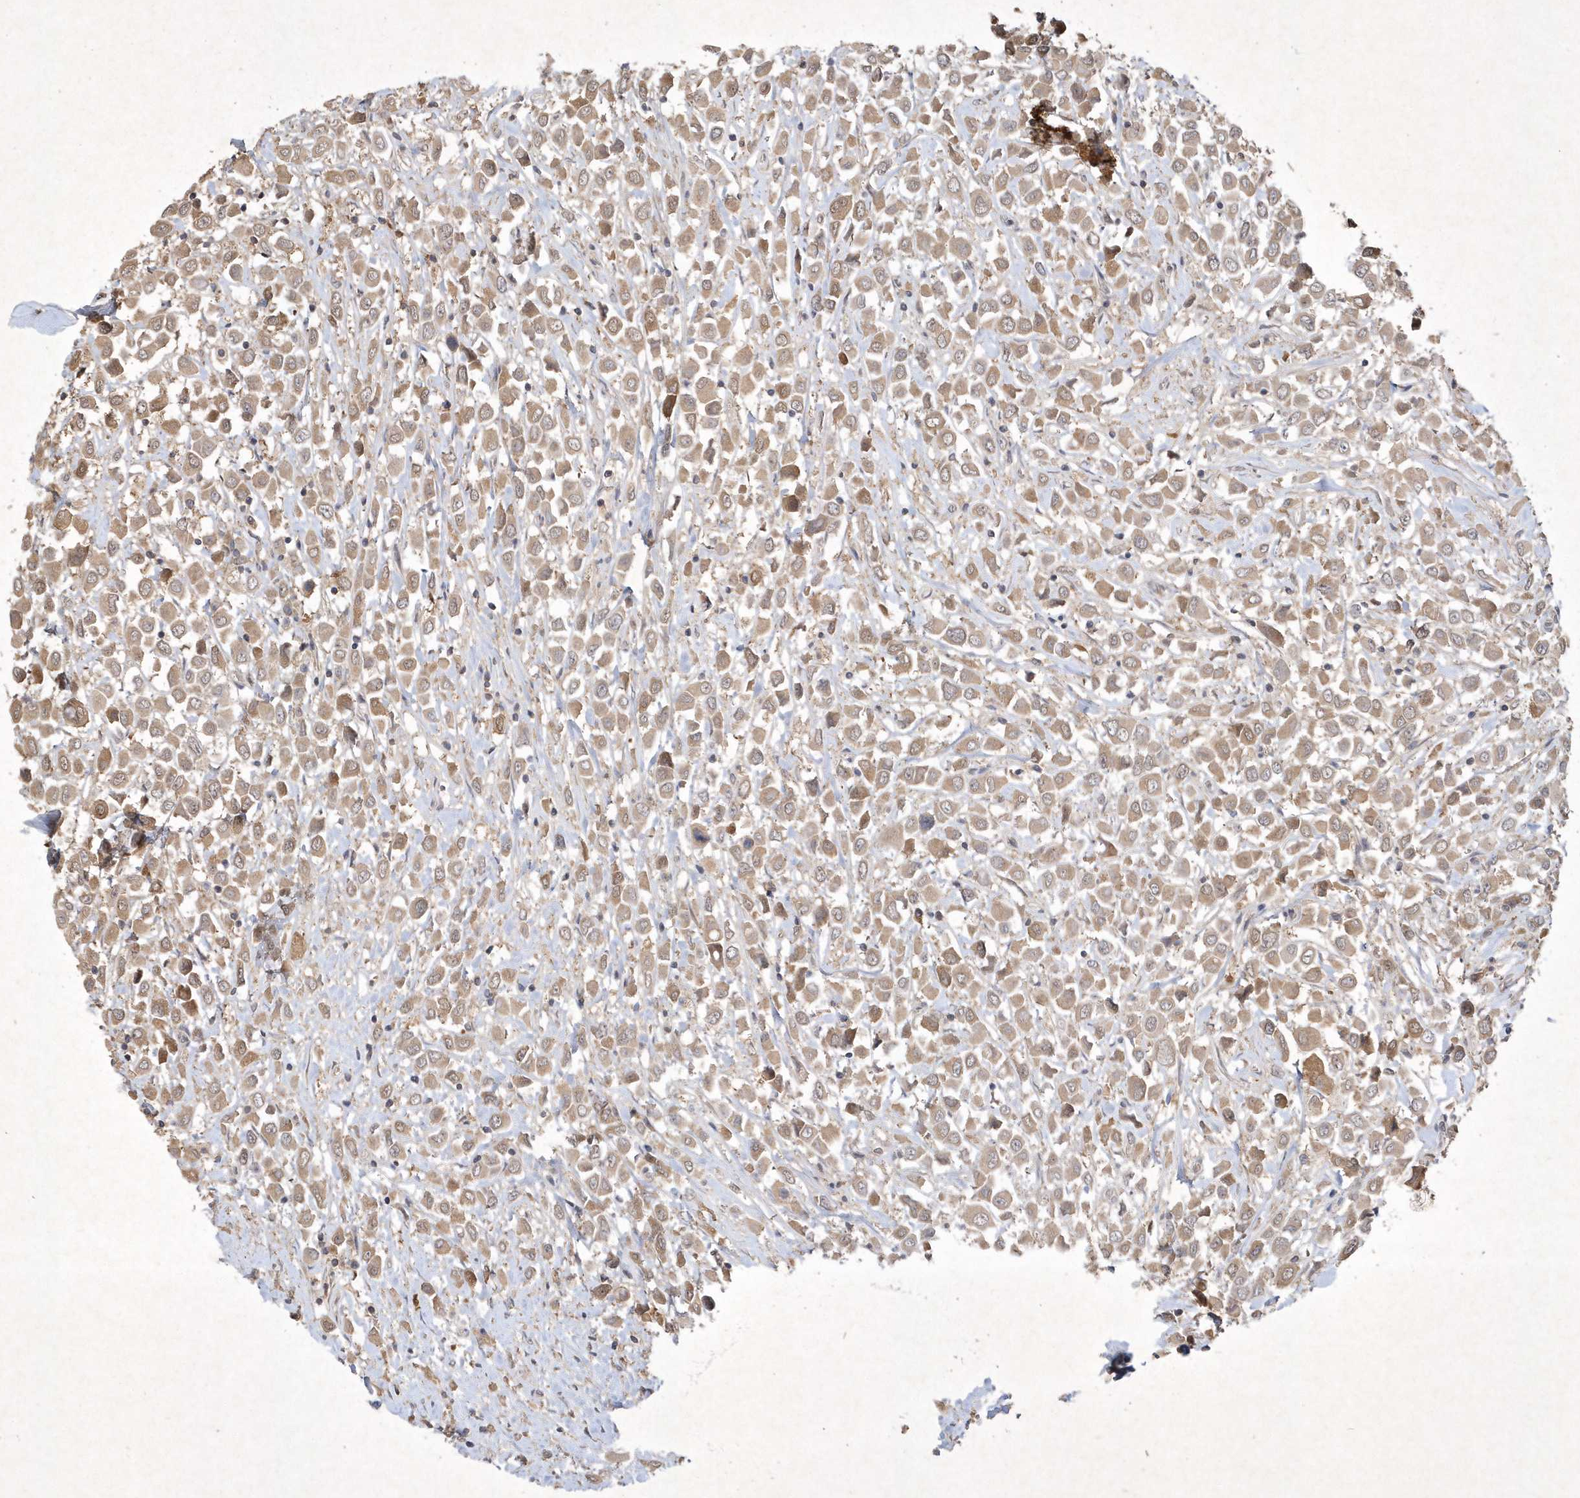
{"staining": {"intensity": "weak", "quantity": ">75%", "location": "cytoplasmic/membranous"}, "tissue": "breast cancer", "cell_type": "Tumor cells", "image_type": "cancer", "snomed": [{"axis": "morphology", "description": "Duct carcinoma"}, {"axis": "topography", "description": "Breast"}], "caption": "Breast infiltrating ductal carcinoma tissue demonstrates weak cytoplasmic/membranous staining in approximately >75% of tumor cells", "gene": "AKR7A2", "patient": {"sex": "female", "age": 61}}